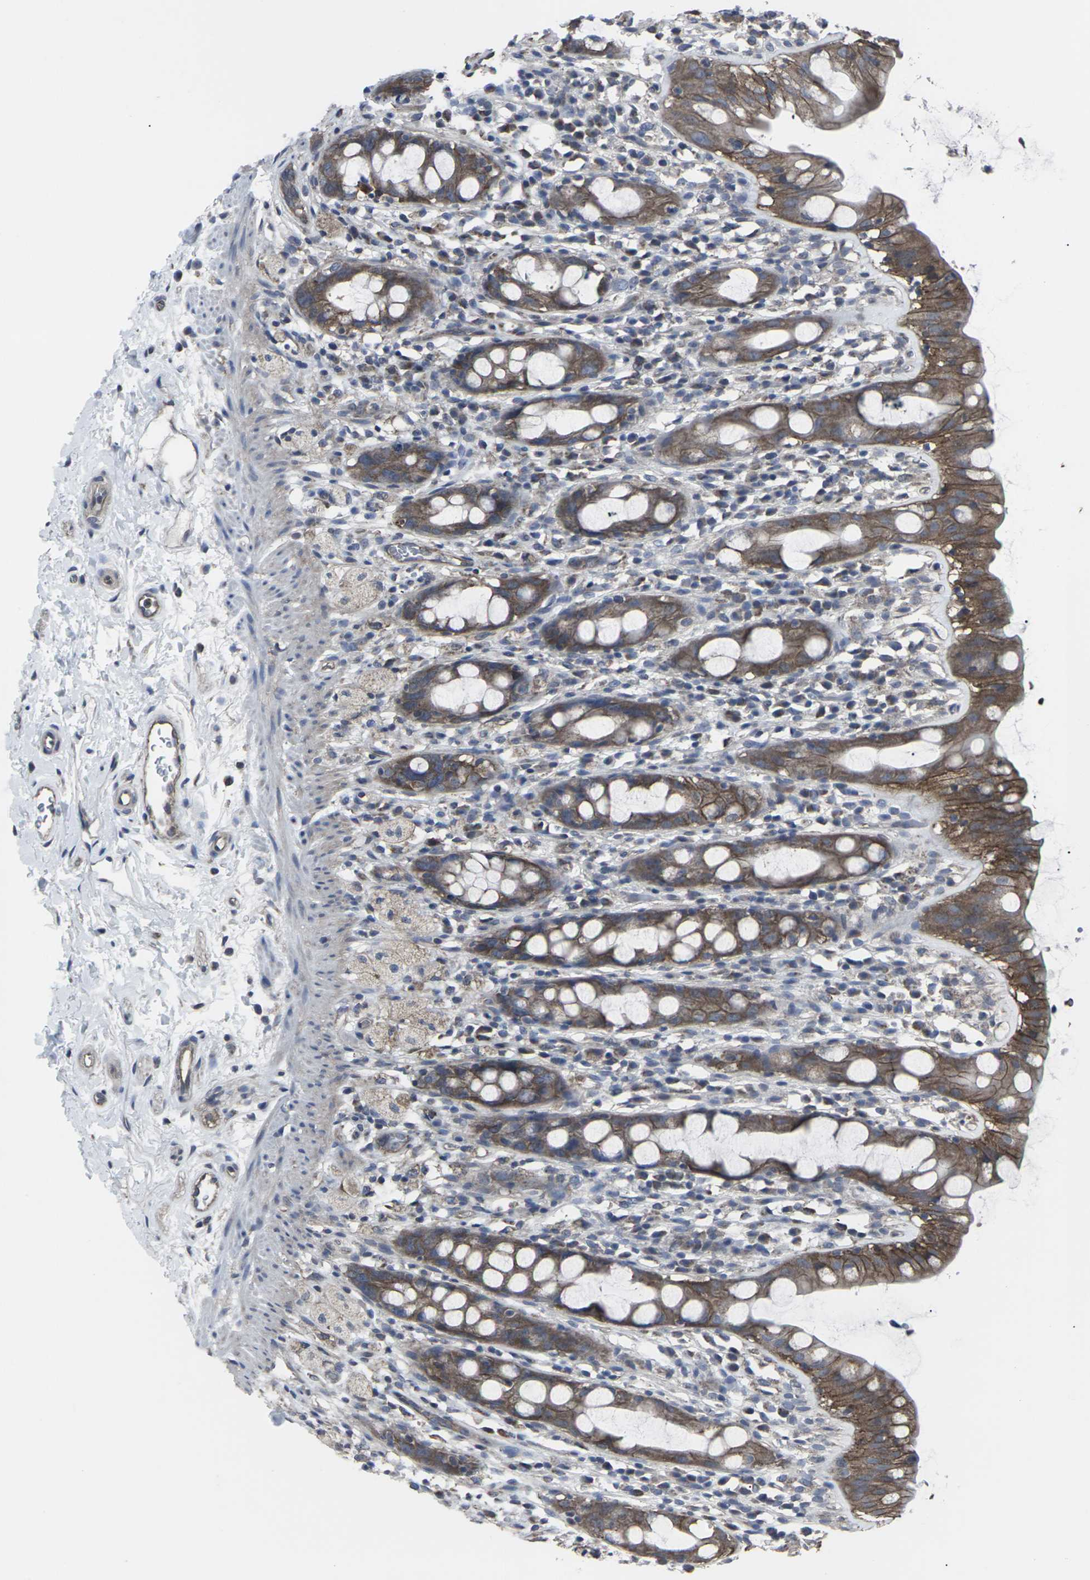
{"staining": {"intensity": "moderate", "quantity": ">75%", "location": "cytoplasmic/membranous"}, "tissue": "rectum", "cell_type": "Glandular cells", "image_type": "normal", "snomed": [{"axis": "morphology", "description": "Normal tissue, NOS"}, {"axis": "topography", "description": "Rectum"}], "caption": "Rectum was stained to show a protein in brown. There is medium levels of moderate cytoplasmic/membranous staining in about >75% of glandular cells. The protein of interest is shown in brown color, while the nuclei are stained blue.", "gene": "MAPKAPK2", "patient": {"sex": "male", "age": 44}}